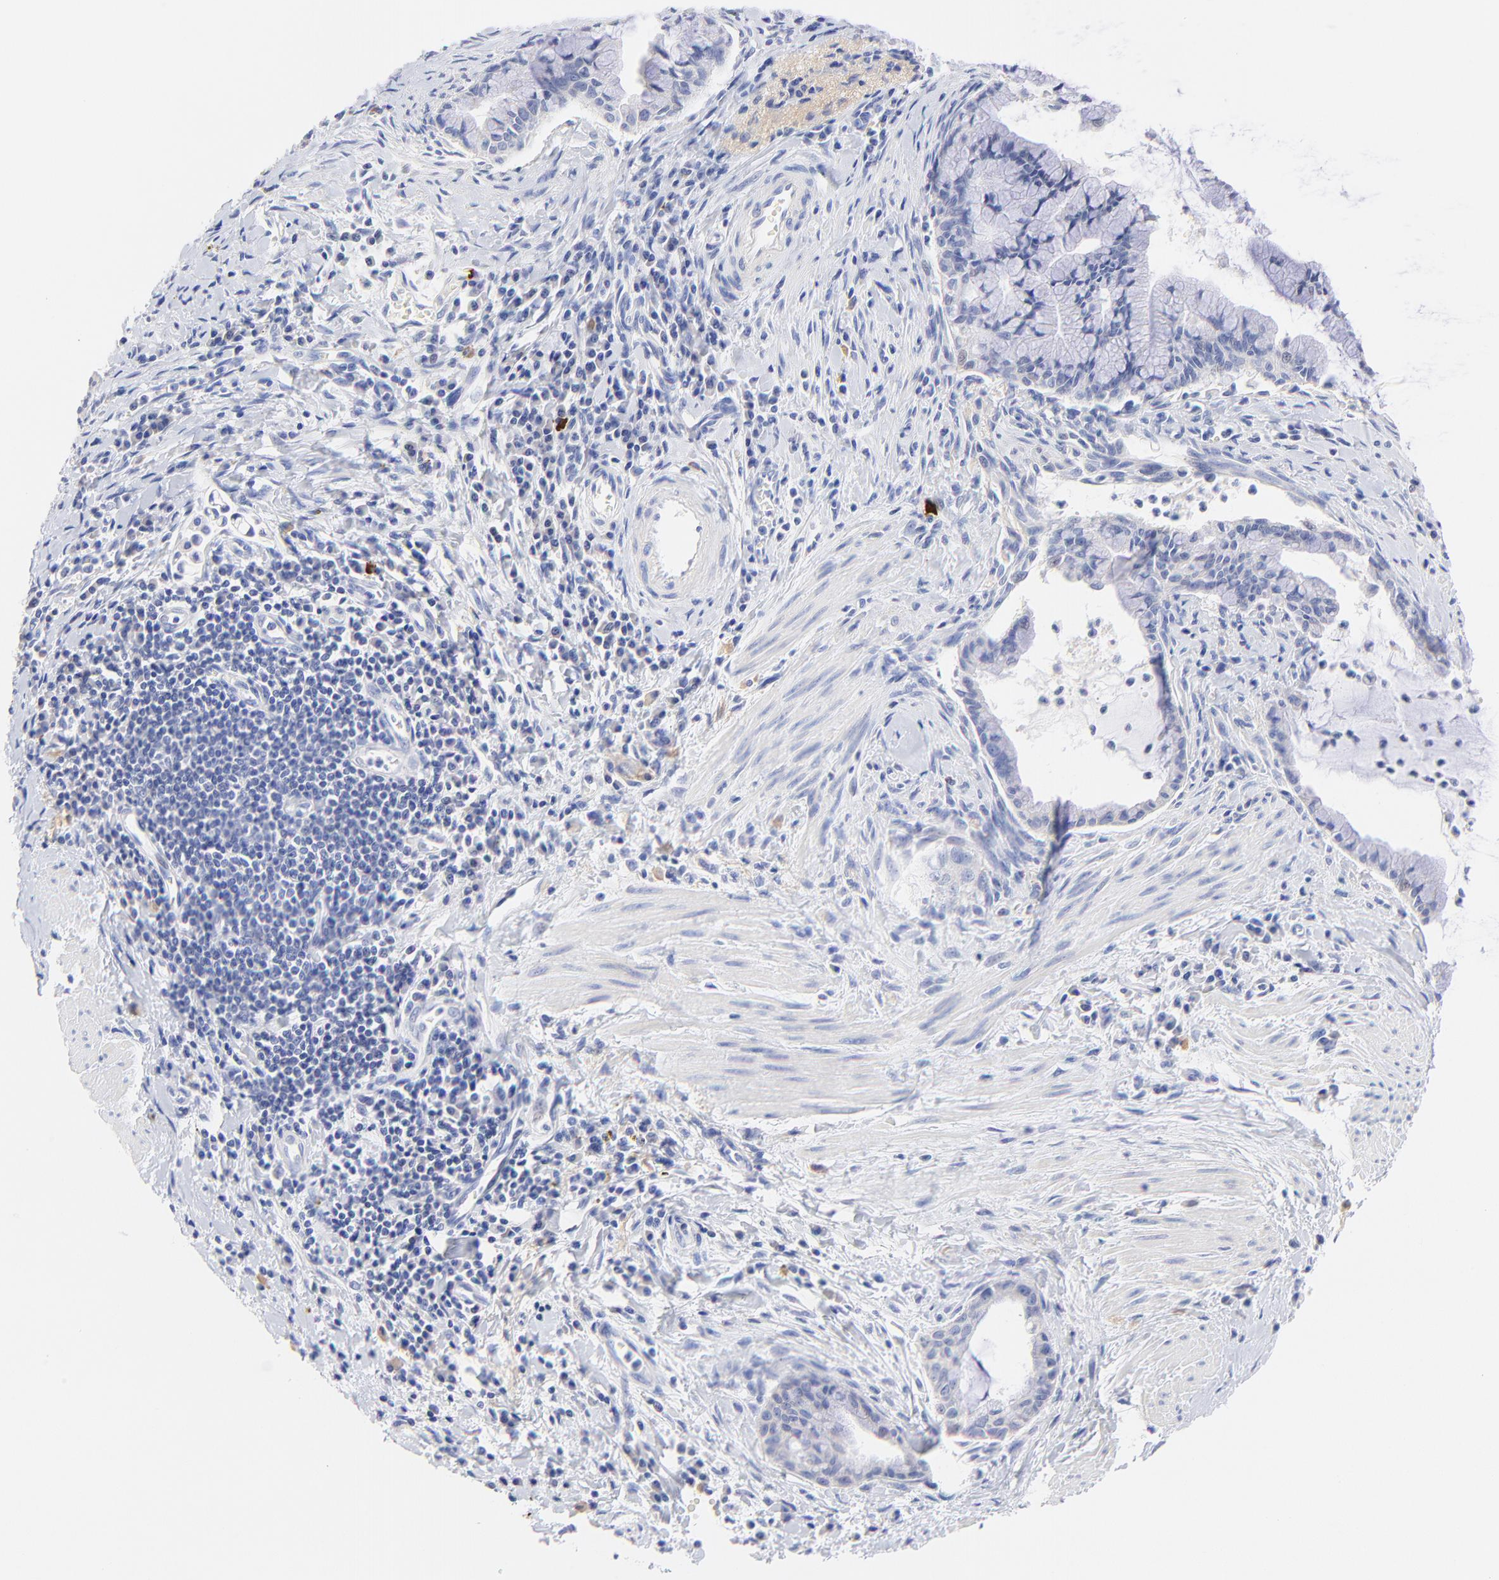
{"staining": {"intensity": "negative", "quantity": "none", "location": "none"}, "tissue": "pancreatic cancer", "cell_type": "Tumor cells", "image_type": "cancer", "snomed": [{"axis": "morphology", "description": "Adenocarcinoma, NOS"}, {"axis": "topography", "description": "Pancreas"}], "caption": "Tumor cells show no significant protein staining in pancreatic cancer (adenocarcinoma). The staining was performed using DAB to visualize the protein expression in brown, while the nuclei were stained in blue with hematoxylin (Magnification: 20x).", "gene": "EBP", "patient": {"sex": "male", "age": 59}}